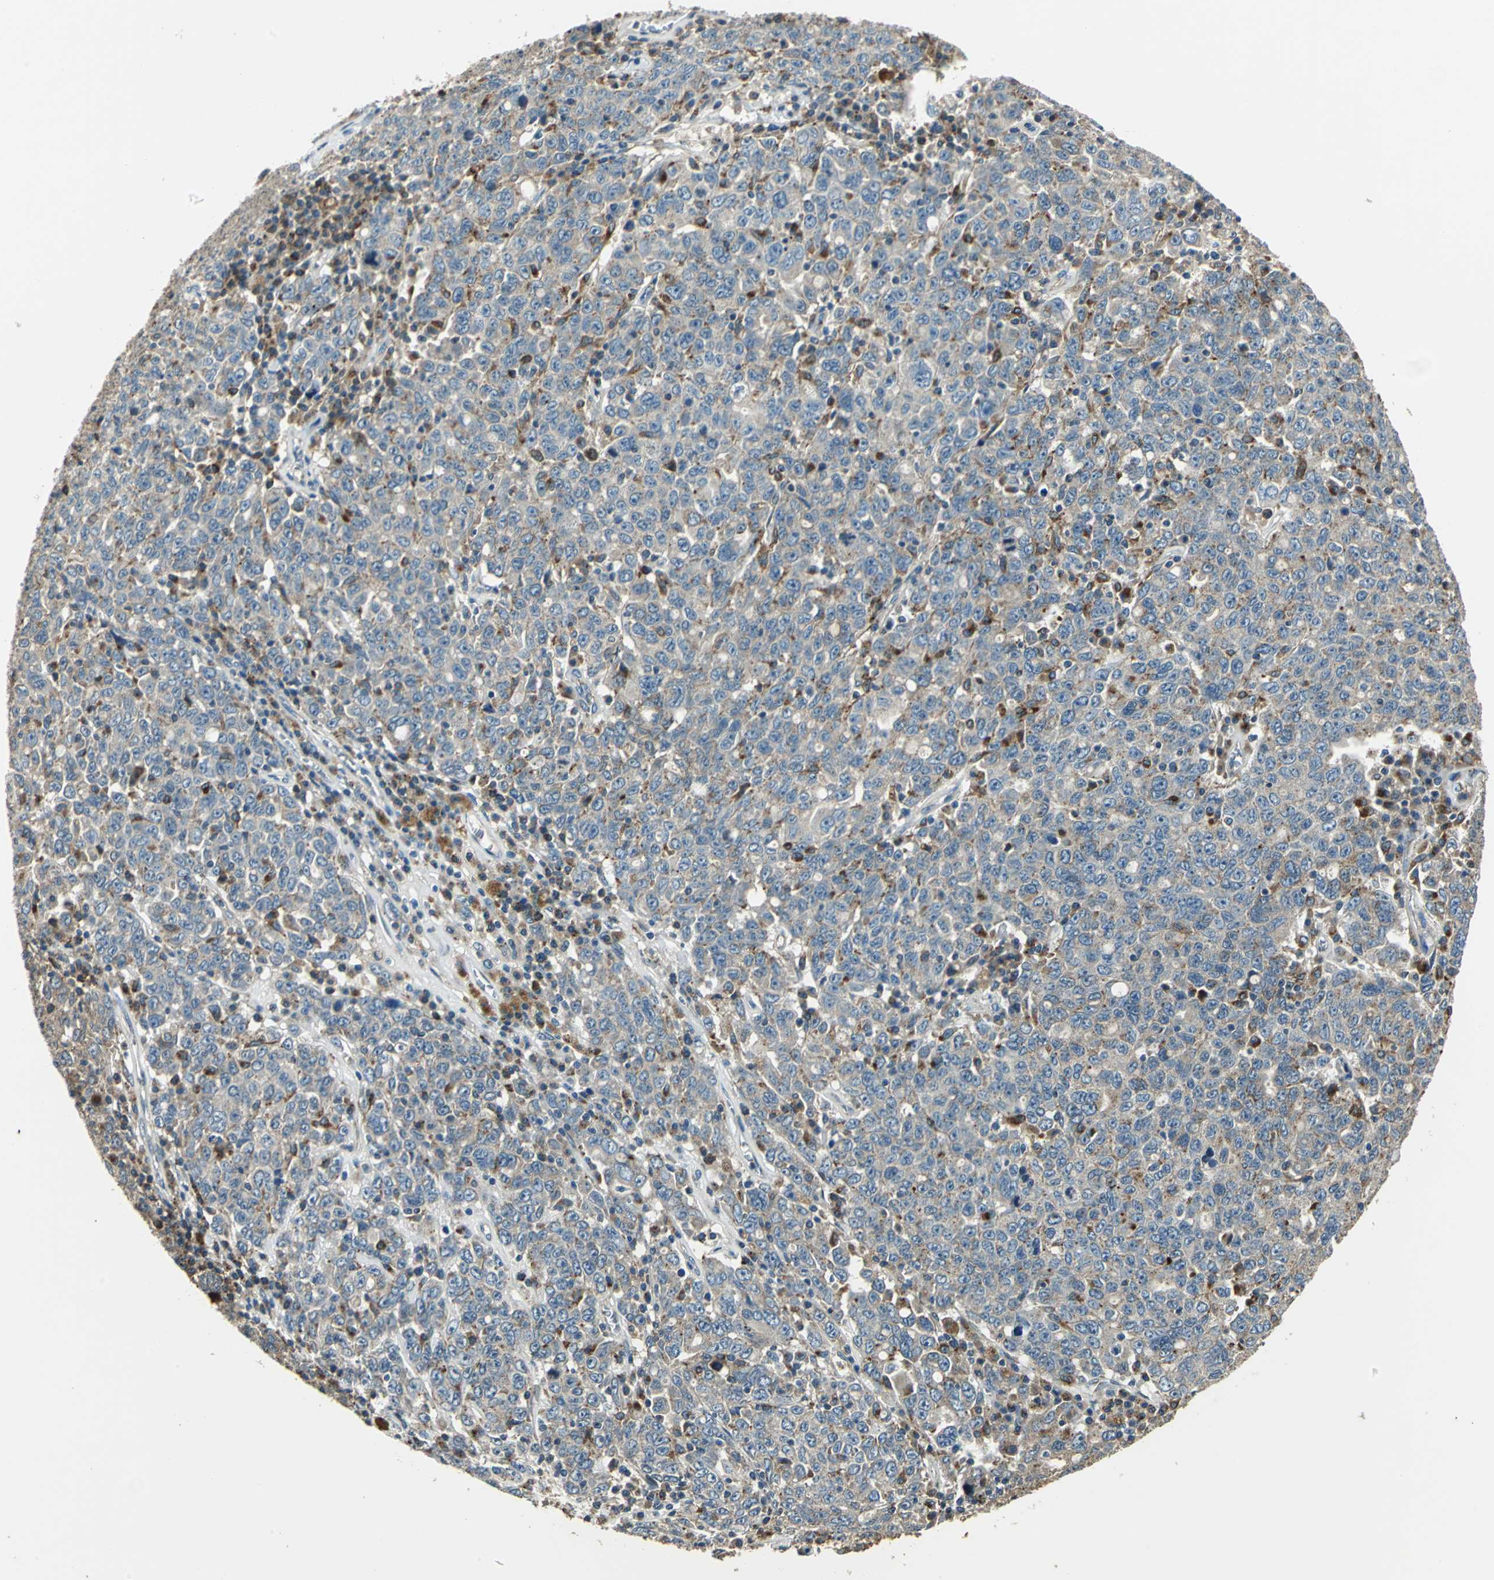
{"staining": {"intensity": "weak", "quantity": ">75%", "location": "cytoplasmic/membranous"}, "tissue": "ovarian cancer", "cell_type": "Tumor cells", "image_type": "cancer", "snomed": [{"axis": "morphology", "description": "Carcinoma, endometroid"}, {"axis": "topography", "description": "Ovary"}], "caption": "A histopathology image of ovarian cancer stained for a protein shows weak cytoplasmic/membranous brown staining in tumor cells.", "gene": "NIT1", "patient": {"sex": "female", "age": 62}}